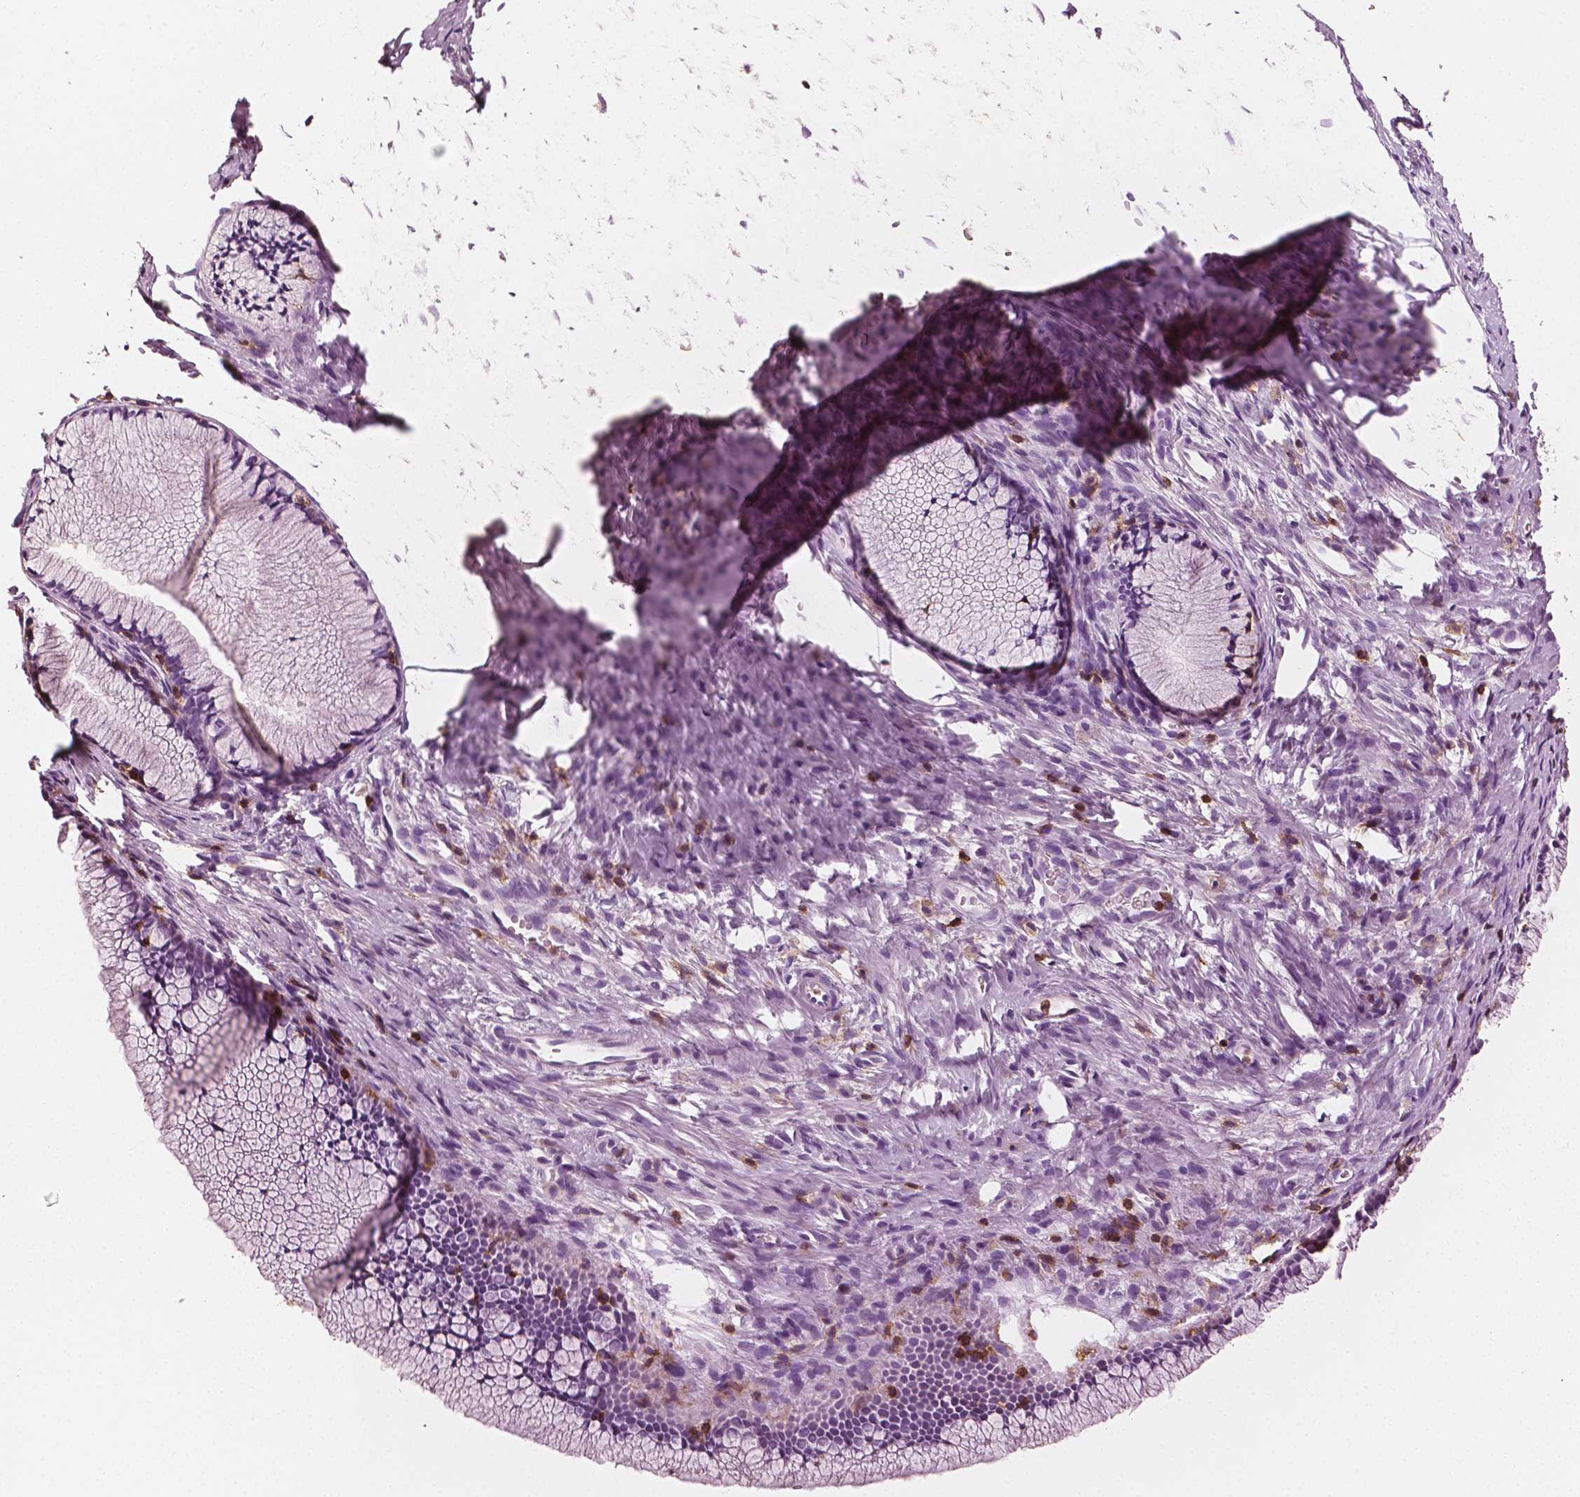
{"staining": {"intensity": "negative", "quantity": "none", "location": "none"}, "tissue": "cervix", "cell_type": "Glandular cells", "image_type": "normal", "snomed": [{"axis": "morphology", "description": "Normal tissue, NOS"}, {"axis": "topography", "description": "Cervix"}], "caption": "Glandular cells are negative for brown protein staining in unremarkable cervix. The staining was performed using DAB (3,3'-diaminobenzidine) to visualize the protein expression in brown, while the nuclei were stained in blue with hematoxylin (Magnification: 20x).", "gene": "PTPRC", "patient": {"sex": "female", "age": 40}}